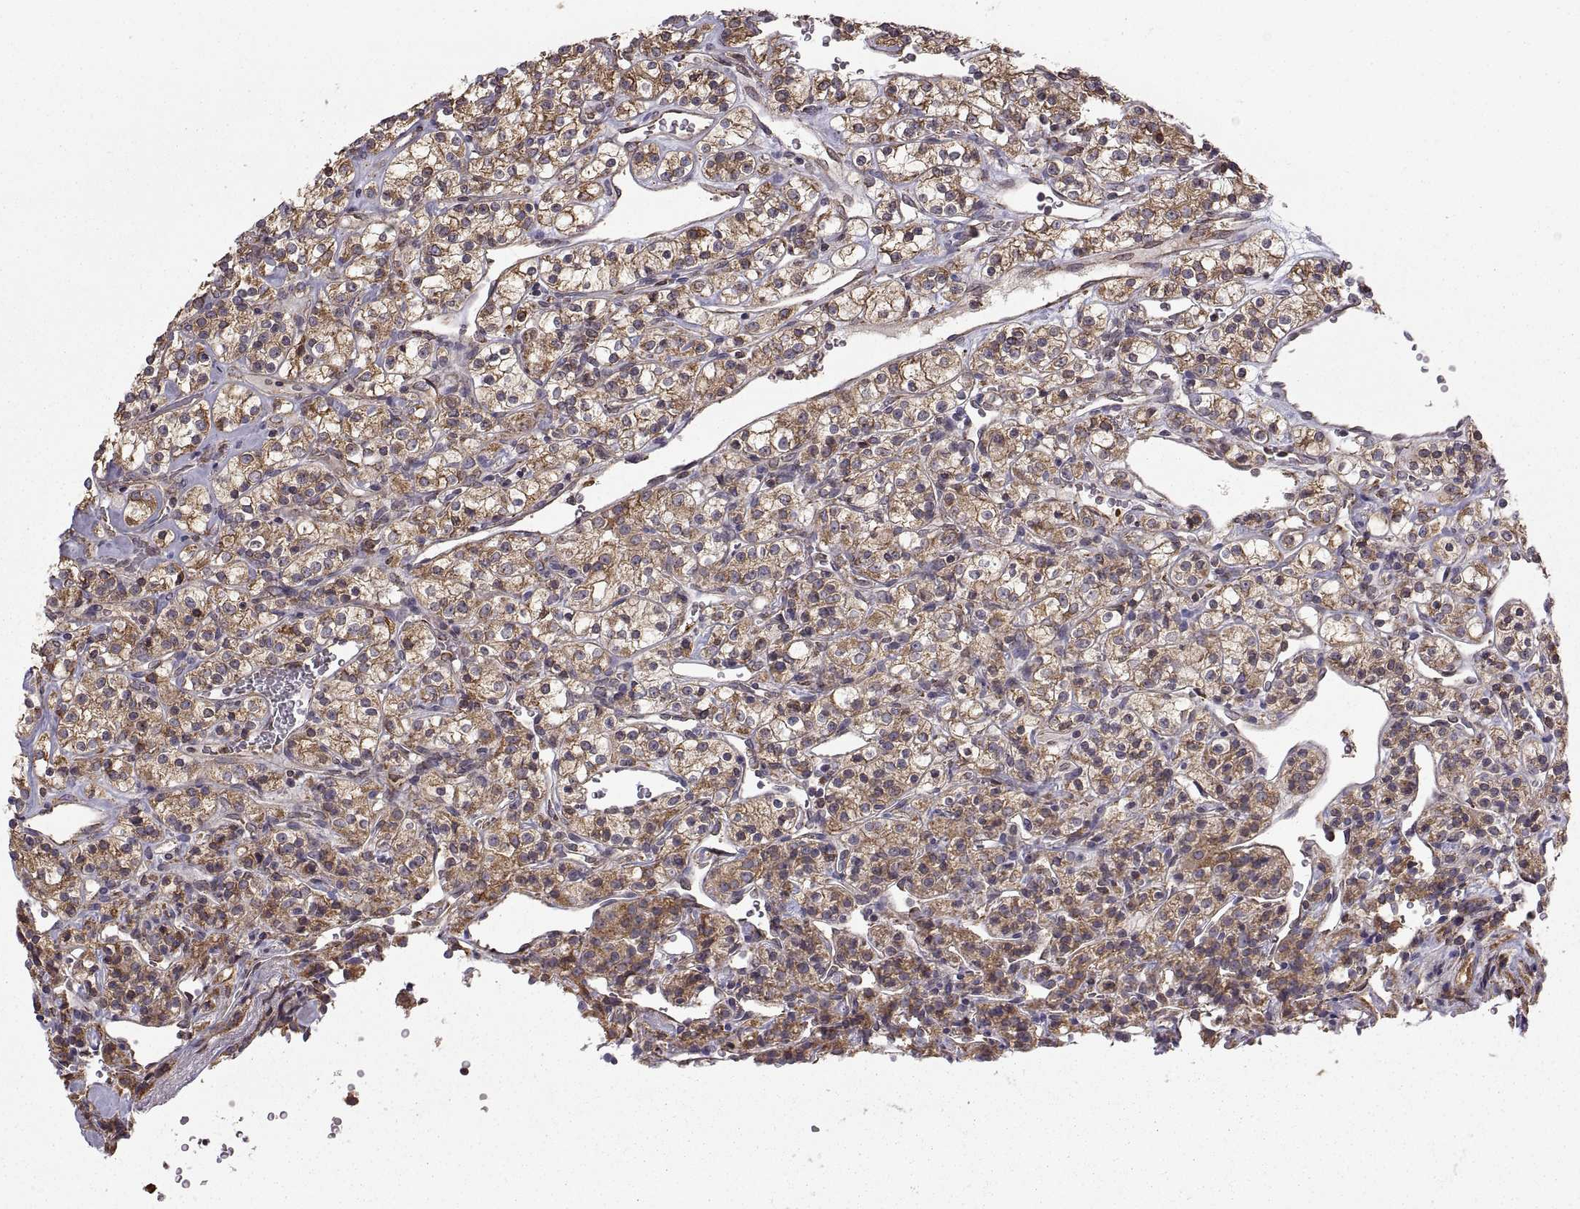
{"staining": {"intensity": "moderate", "quantity": "25%-75%", "location": "cytoplasmic/membranous"}, "tissue": "renal cancer", "cell_type": "Tumor cells", "image_type": "cancer", "snomed": [{"axis": "morphology", "description": "Adenocarcinoma, NOS"}, {"axis": "topography", "description": "Kidney"}], "caption": "The image exhibits a brown stain indicating the presence of a protein in the cytoplasmic/membranous of tumor cells in renal cancer.", "gene": "PDIA3", "patient": {"sex": "male", "age": 77}}